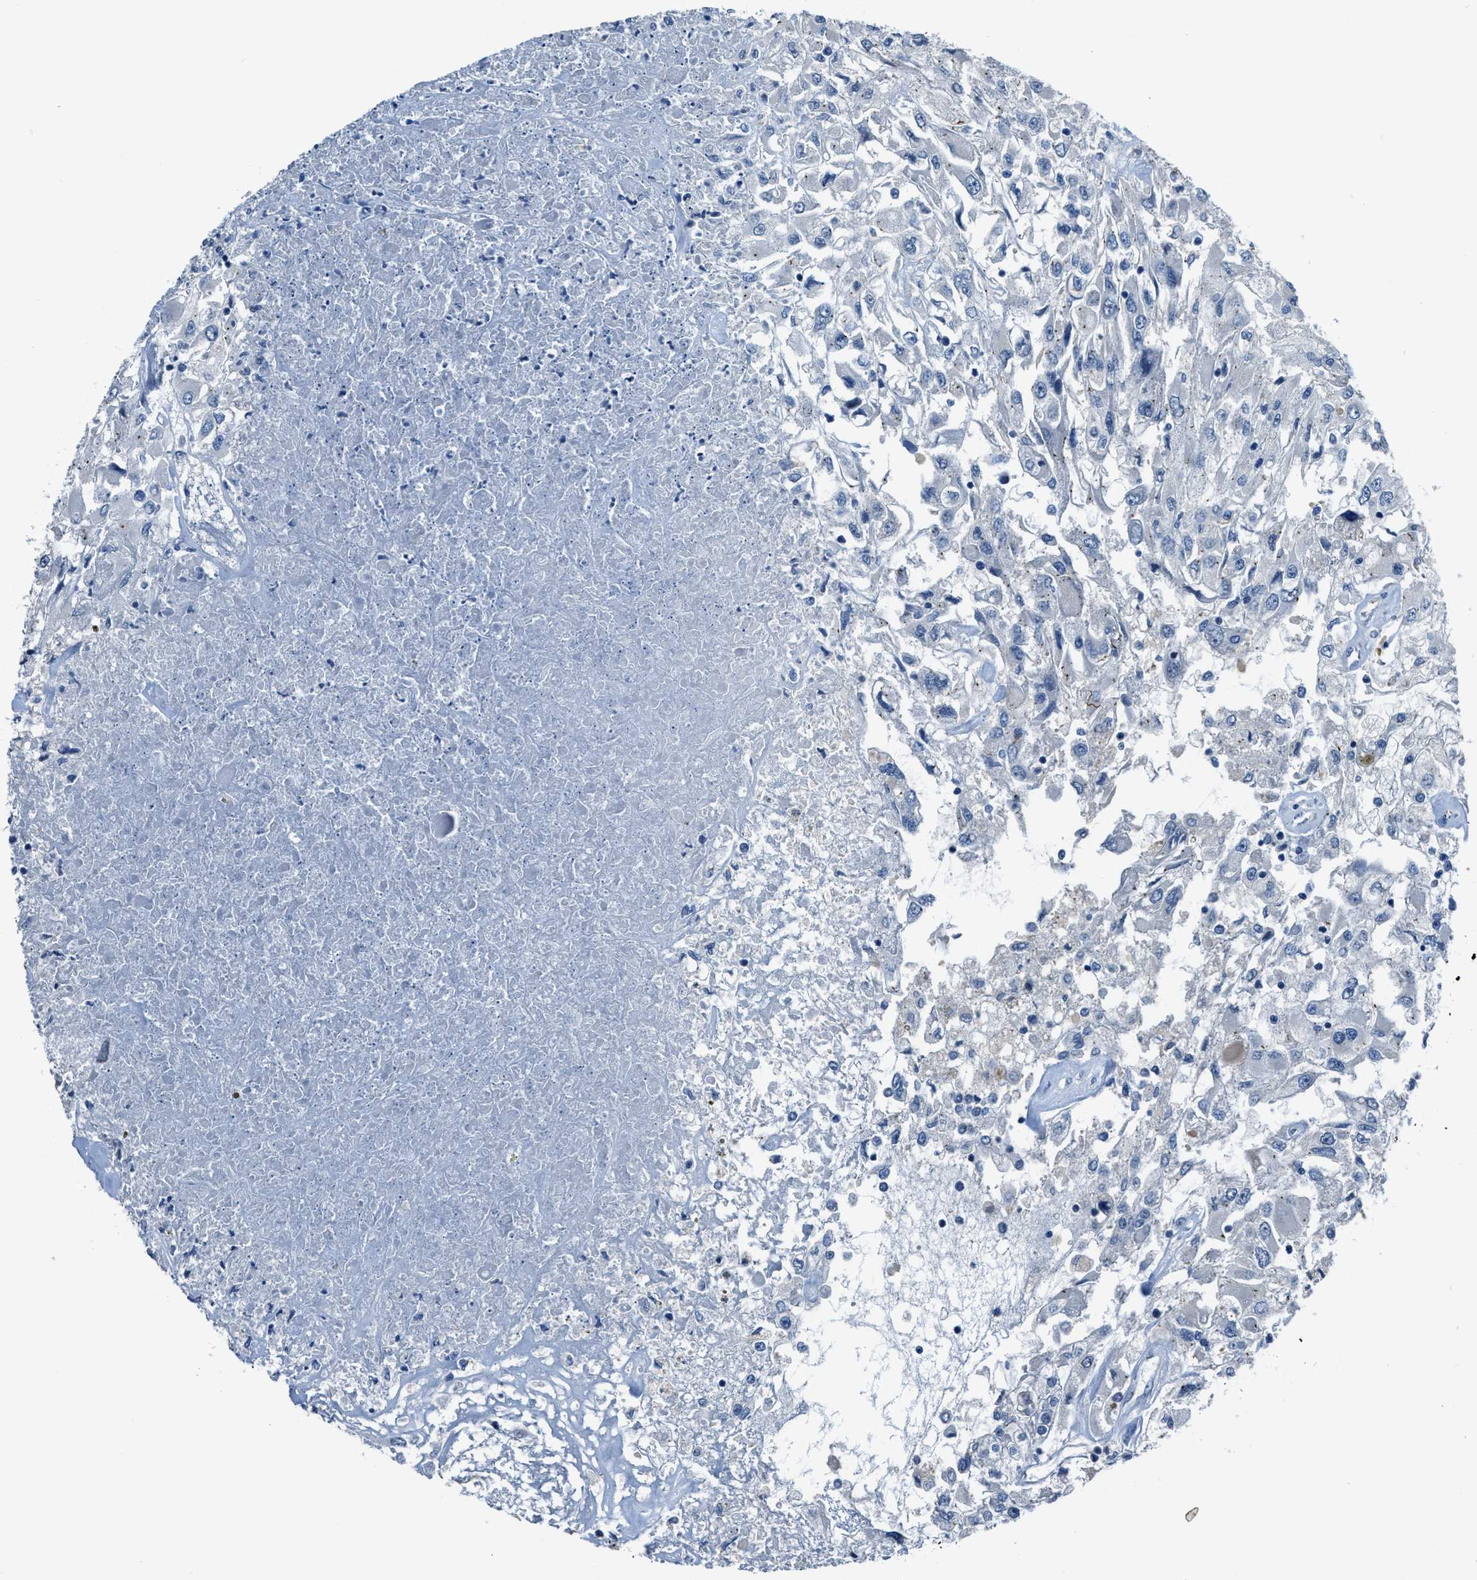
{"staining": {"intensity": "negative", "quantity": "none", "location": "none"}, "tissue": "renal cancer", "cell_type": "Tumor cells", "image_type": "cancer", "snomed": [{"axis": "morphology", "description": "Adenocarcinoma, NOS"}, {"axis": "topography", "description": "Kidney"}], "caption": "This is a photomicrograph of immunohistochemistry (IHC) staining of adenocarcinoma (renal), which shows no expression in tumor cells.", "gene": "DUSP19", "patient": {"sex": "female", "age": 52}}